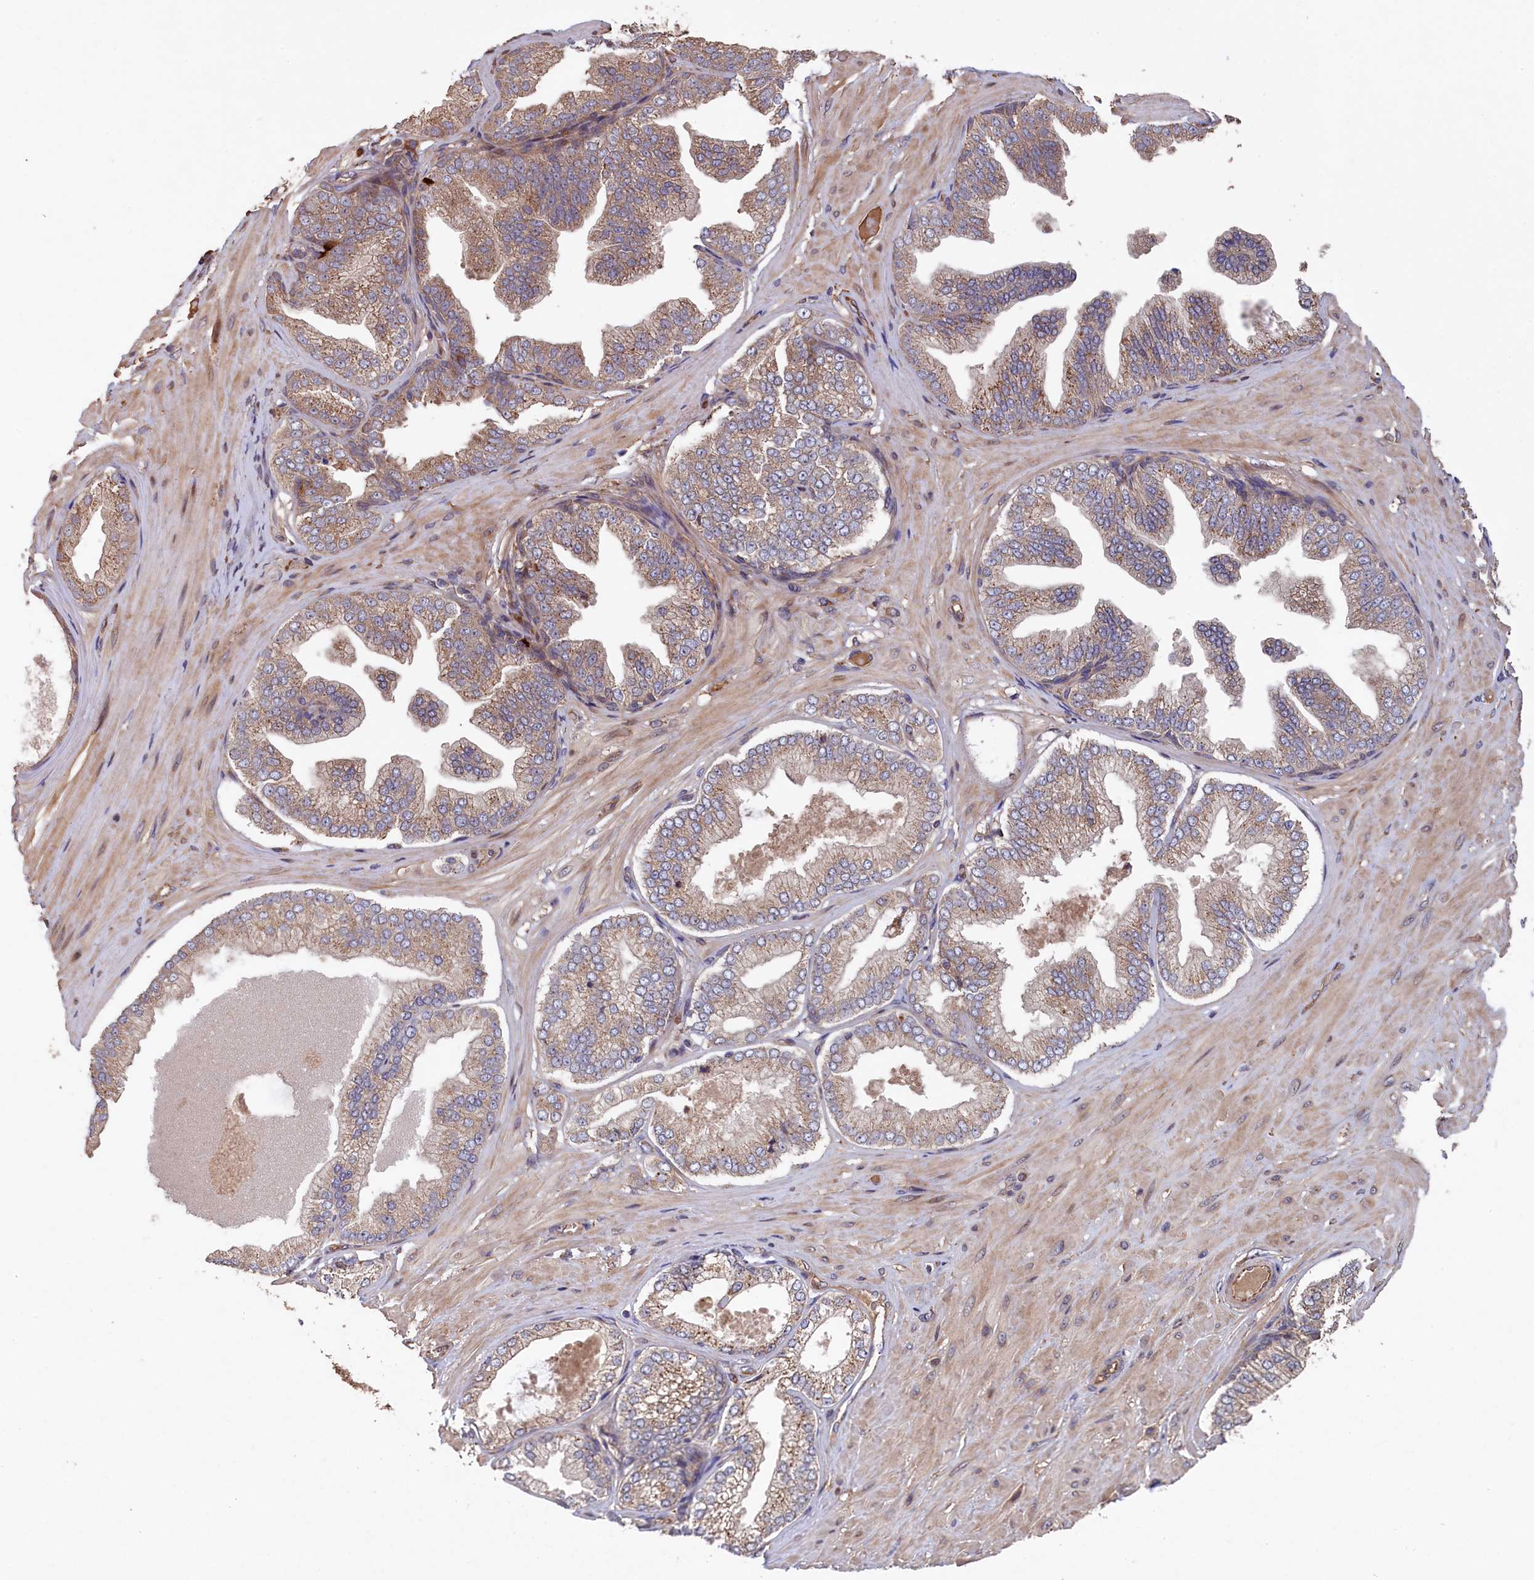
{"staining": {"intensity": "moderate", "quantity": ">75%", "location": "cytoplasmic/membranous"}, "tissue": "soft tissue", "cell_type": "Chondrocytes", "image_type": "normal", "snomed": [{"axis": "morphology", "description": "Normal tissue, NOS"}, {"axis": "morphology", "description": "Adenocarcinoma, Low grade"}, {"axis": "topography", "description": "Prostate"}, {"axis": "topography", "description": "Peripheral nerve tissue"}], "caption": "High-magnification brightfield microscopy of unremarkable soft tissue stained with DAB (3,3'-diaminobenzidine) (brown) and counterstained with hematoxylin (blue). chondrocytes exhibit moderate cytoplasmic/membranous positivity is seen in about>75% of cells.", "gene": "GREB1L", "patient": {"sex": "male", "age": 63}}